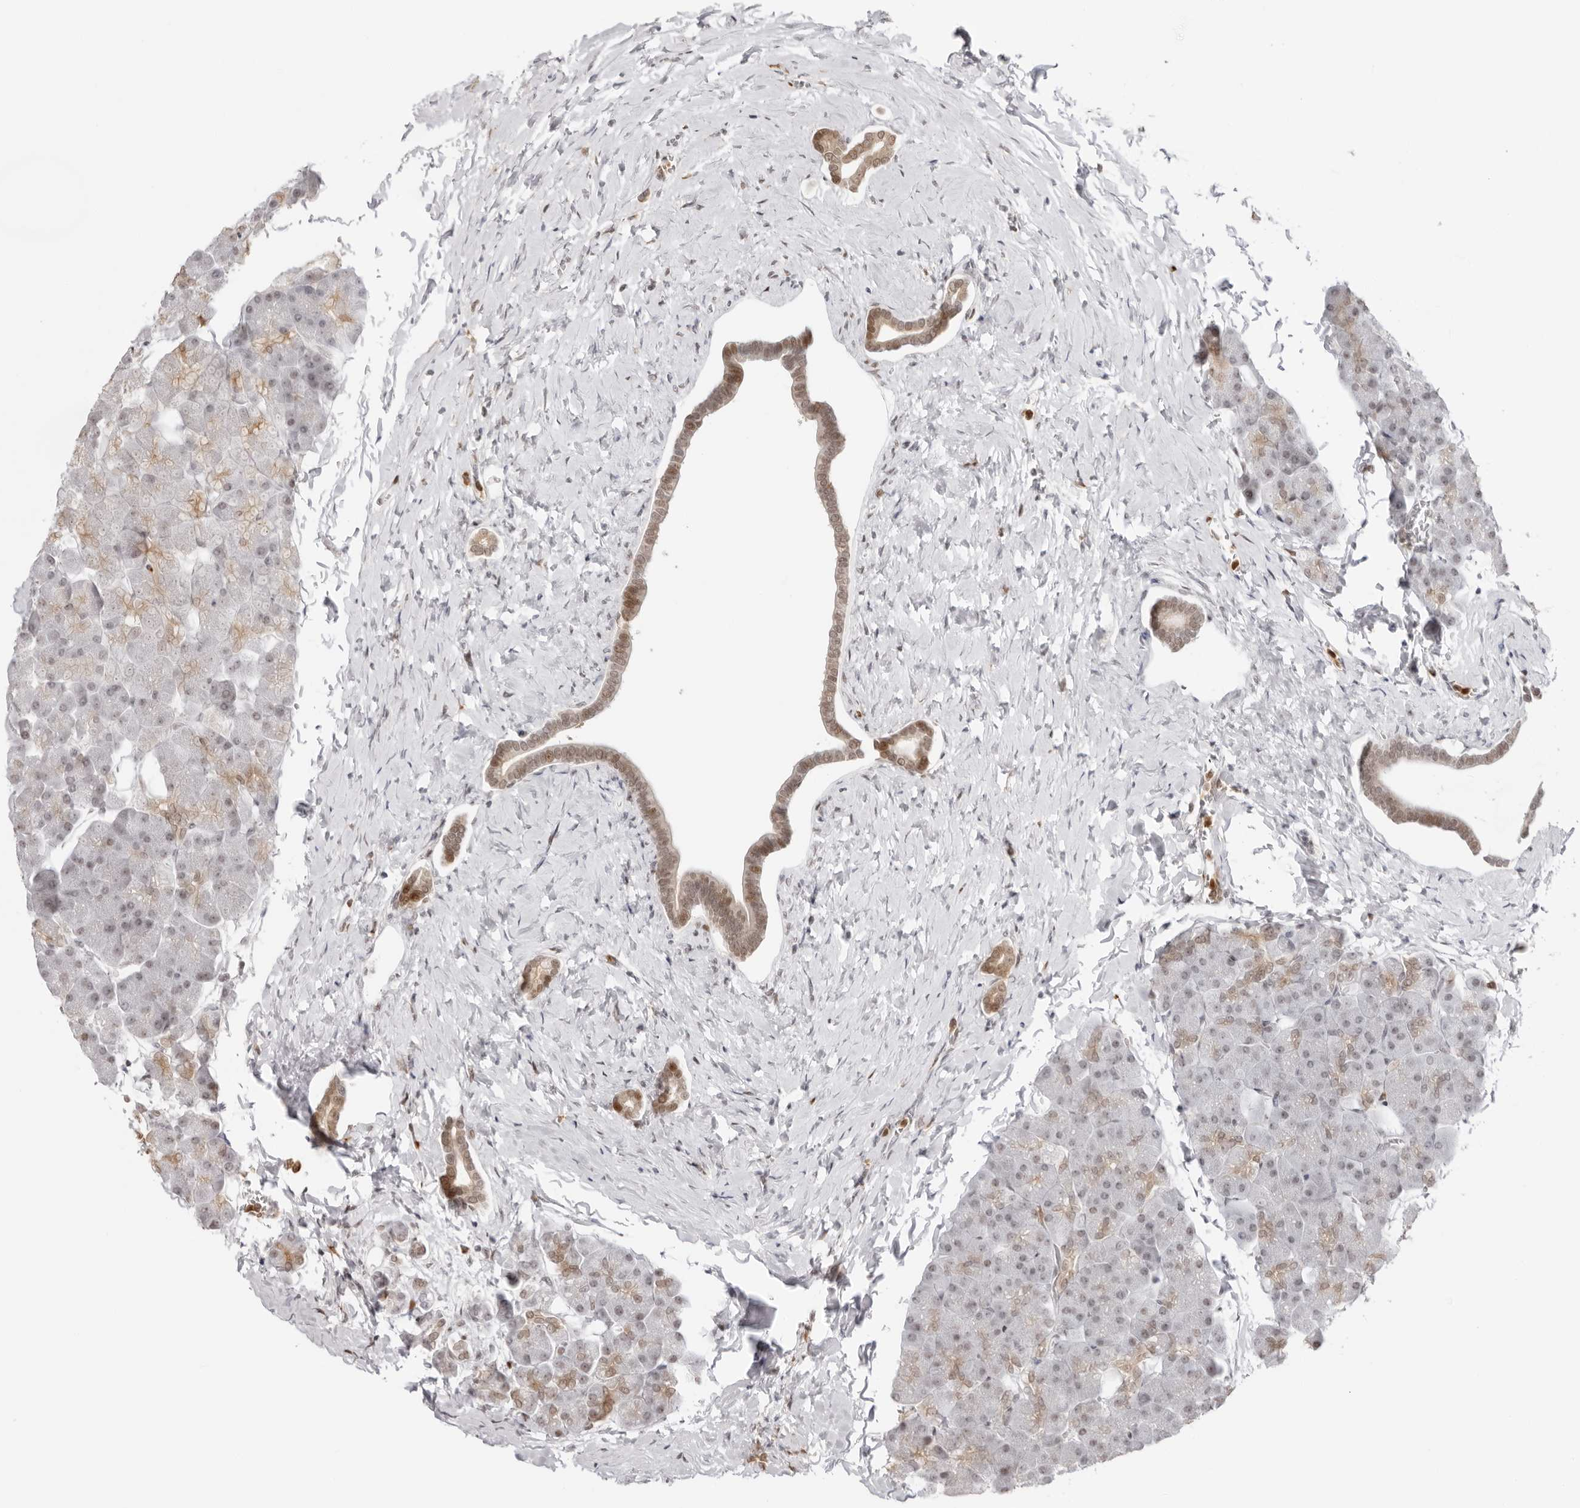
{"staining": {"intensity": "weak", "quantity": "25%-75%", "location": "cytoplasmic/membranous,nuclear"}, "tissue": "pancreas", "cell_type": "Exocrine glandular cells", "image_type": "normal", "snomed": [{"axis": "morphology", "description": "Normal tissue, NOS"}, {"axis": "topography", "description": "Pancreas"}], "caption": "A histopathology image showing weak cytoplasmic/membranous,nuclear staining in approximately 25%-75% of exocrine glandular cells in benign pancreas, as visualized by brown immunohistochemical staining.", "gene": "RNF146", "patient": {"sex": "male", "age": 35}}